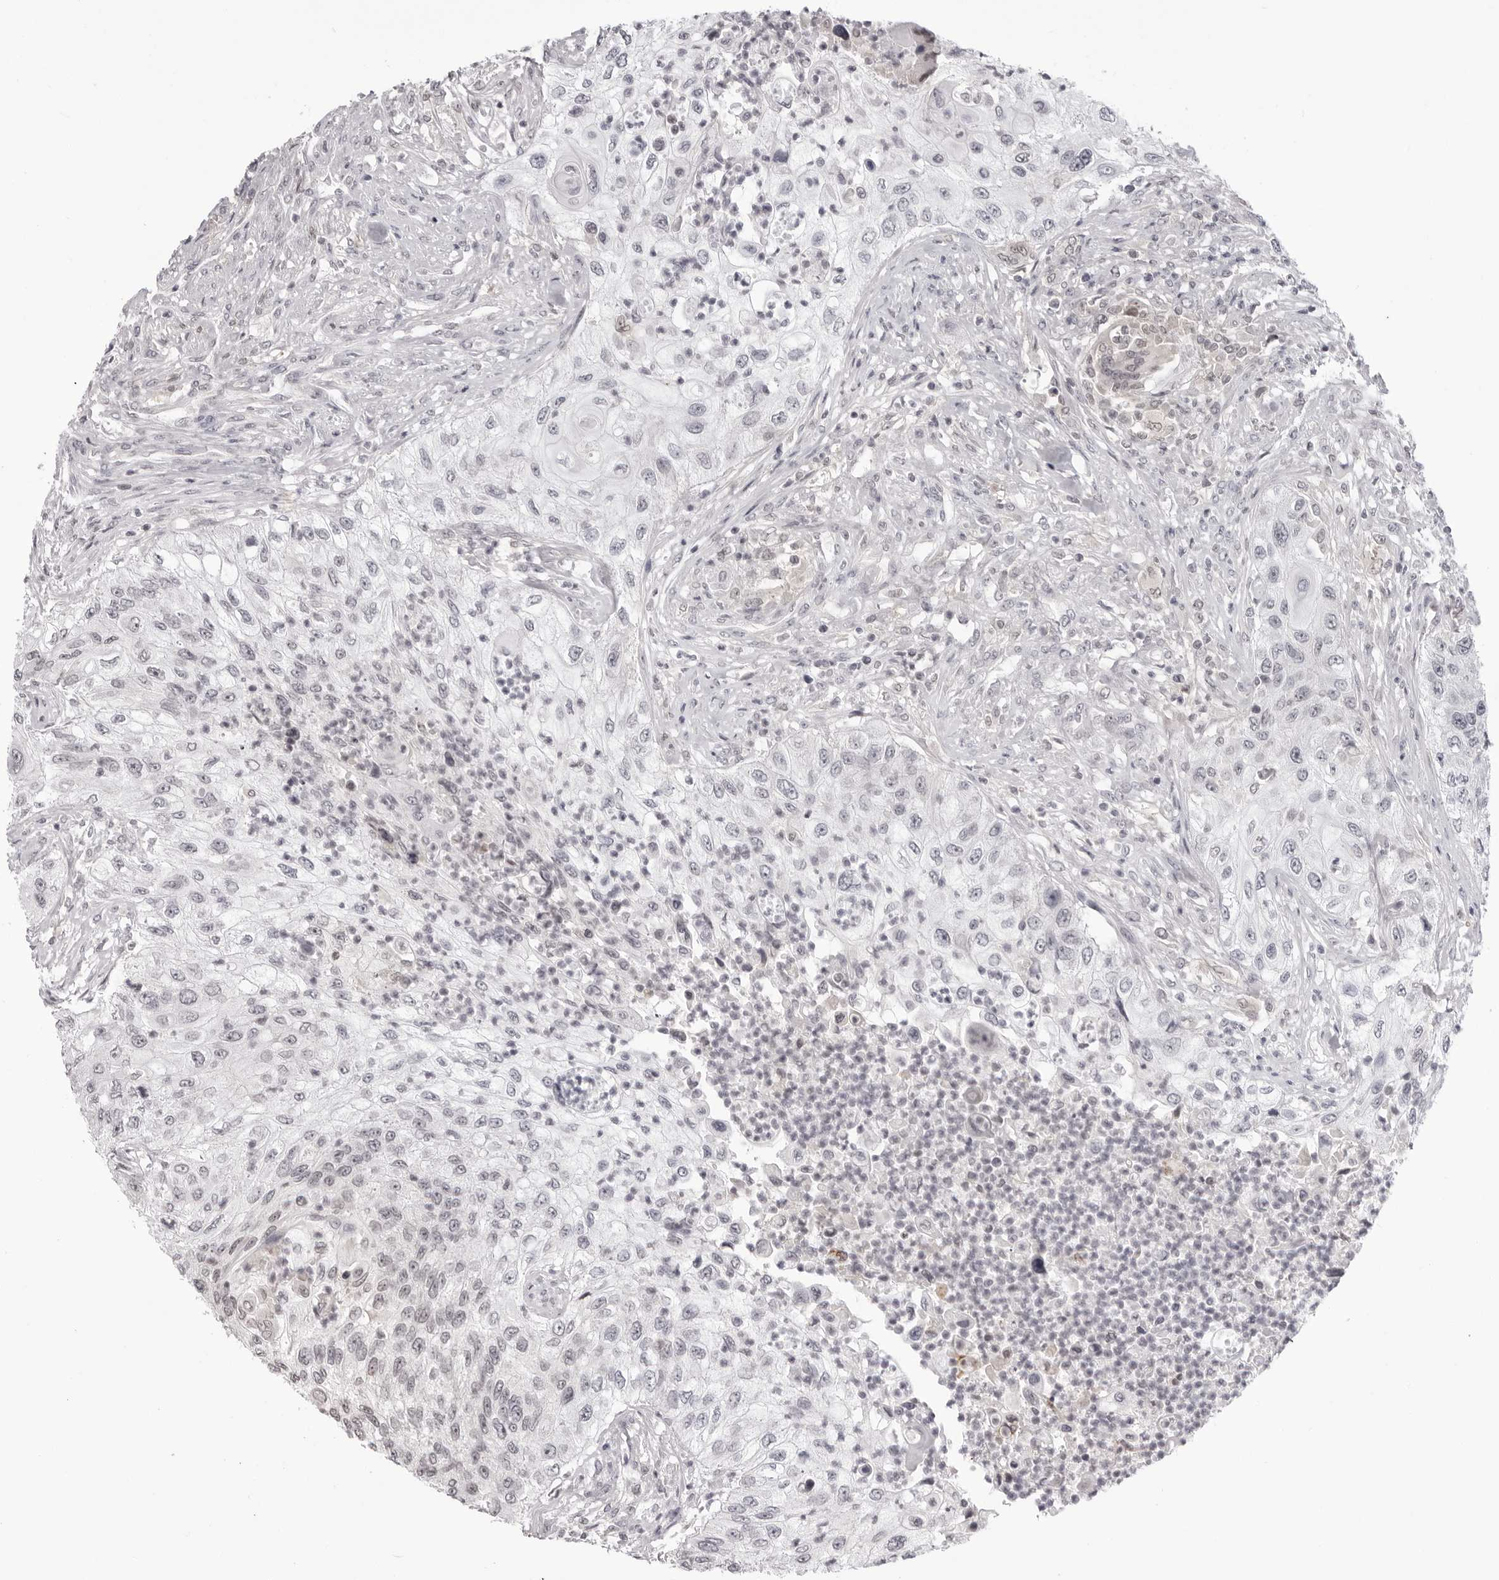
{"staining": {"intensity": "weak", "quantity": "<25%", "location": "nuclear"}, "tissue": "urothelial cancer", "cell_type": "Tumor cells", "image_type": "cancer", "snomed": [{"axis": "morphology", "description": "Urothelial carcinoma, High grade"}, {"axis": "topography", "description": "Urinary bladder"}], "caption": "An IHC image of high-grade urothelial carcinoma is shown. There is no staining in tumor cells of high-grade urothelial carcinoma.", "gene": "SRGAP2", "patient": {"sex": "female", "age": 60}}